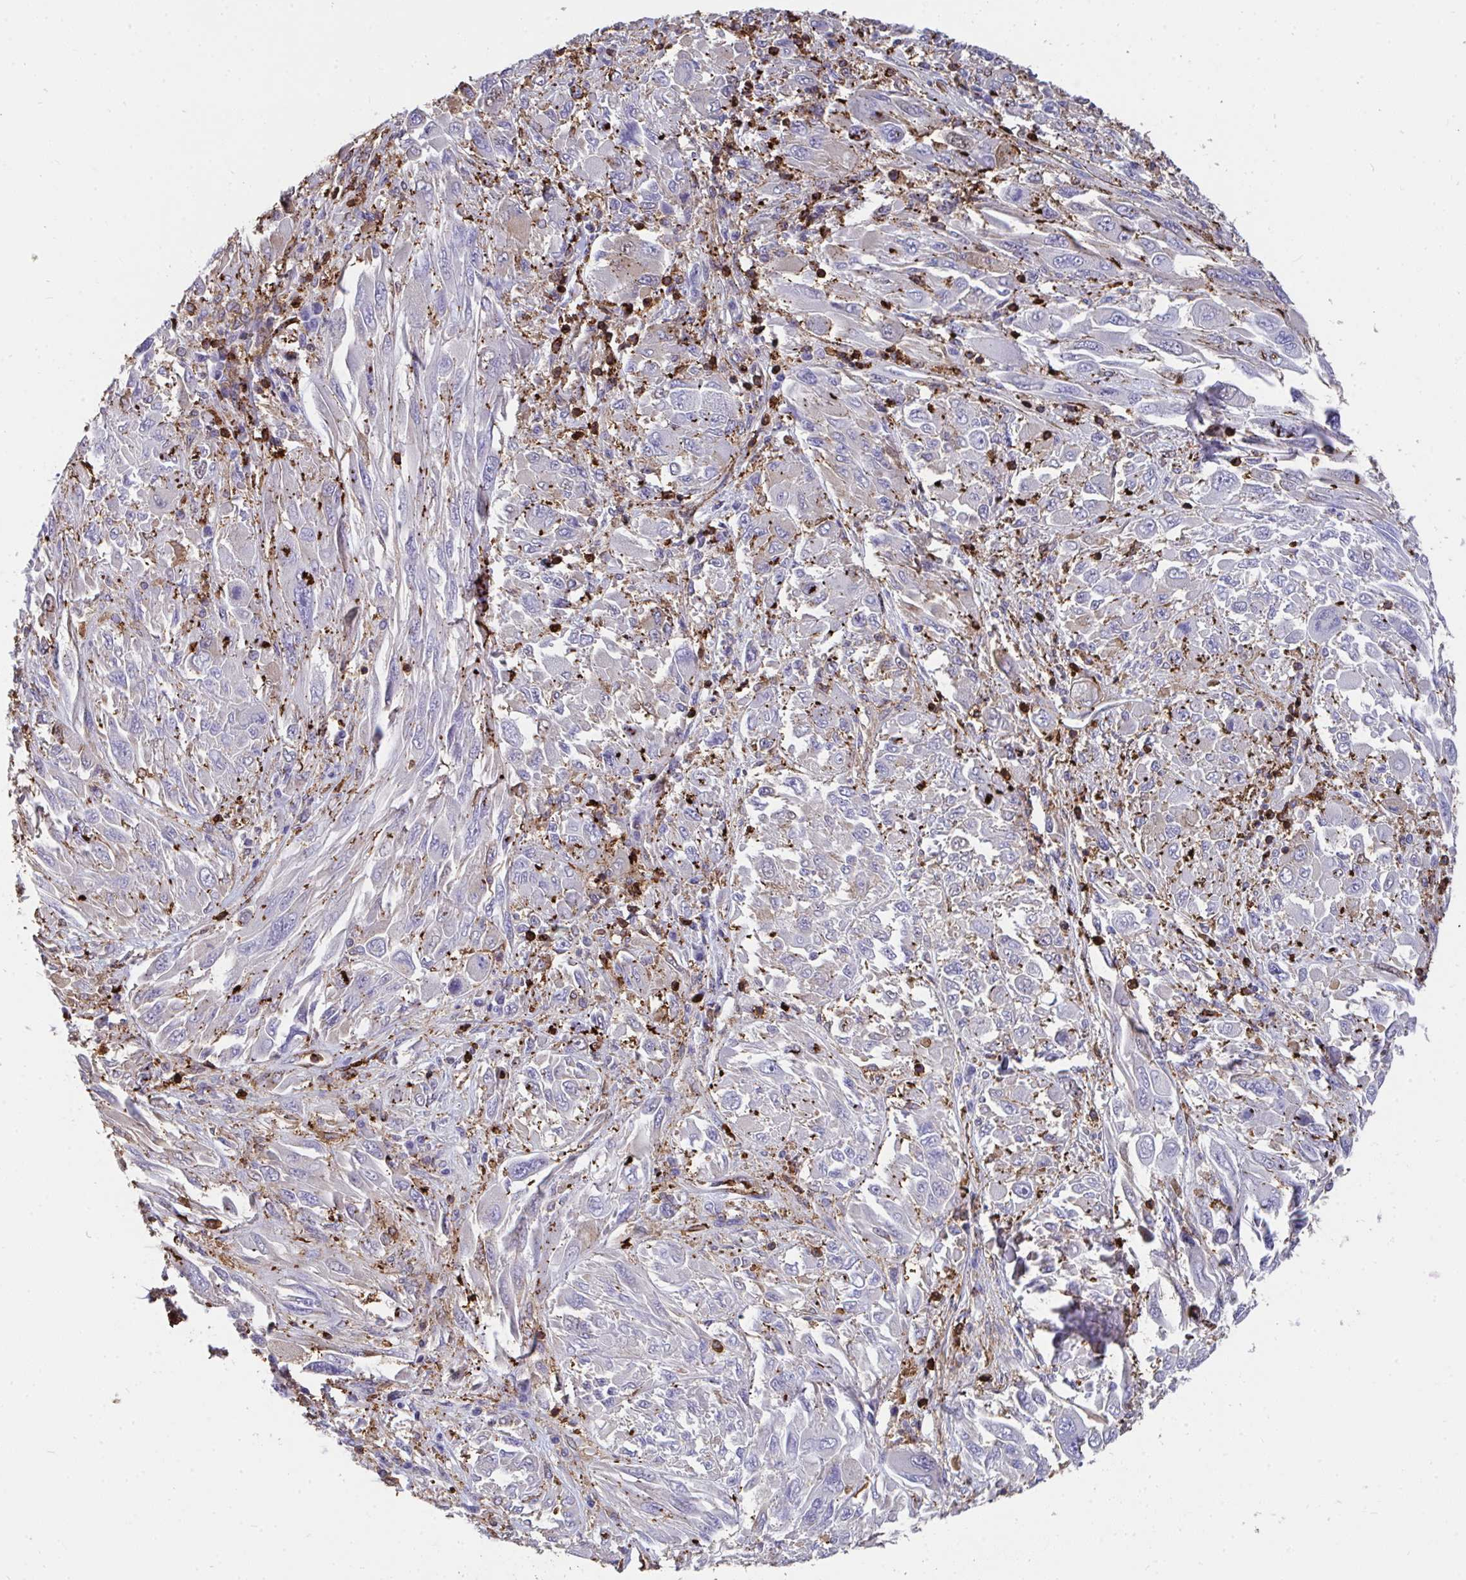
{"staining": {"intensity": "negative", "quantity": "none", "location": "none"}, "tissue": "melanoma", "cell_type": "Tumor cells", "image_type": "cancer", "snomed": [{"axis": "morphology", "description": "Malignant melanoma, NOS"}, {"axis": "topography", "description": "Skin"}], "caption": "Protein analysis of melanoma reveals no significant expression in tumor cells. (DAB immunohistochemistry (IHC) visualized using brightfield microscopy, high magnification).", "gene": "CFL1", "patient": {"sex": "female", "age": 91}}